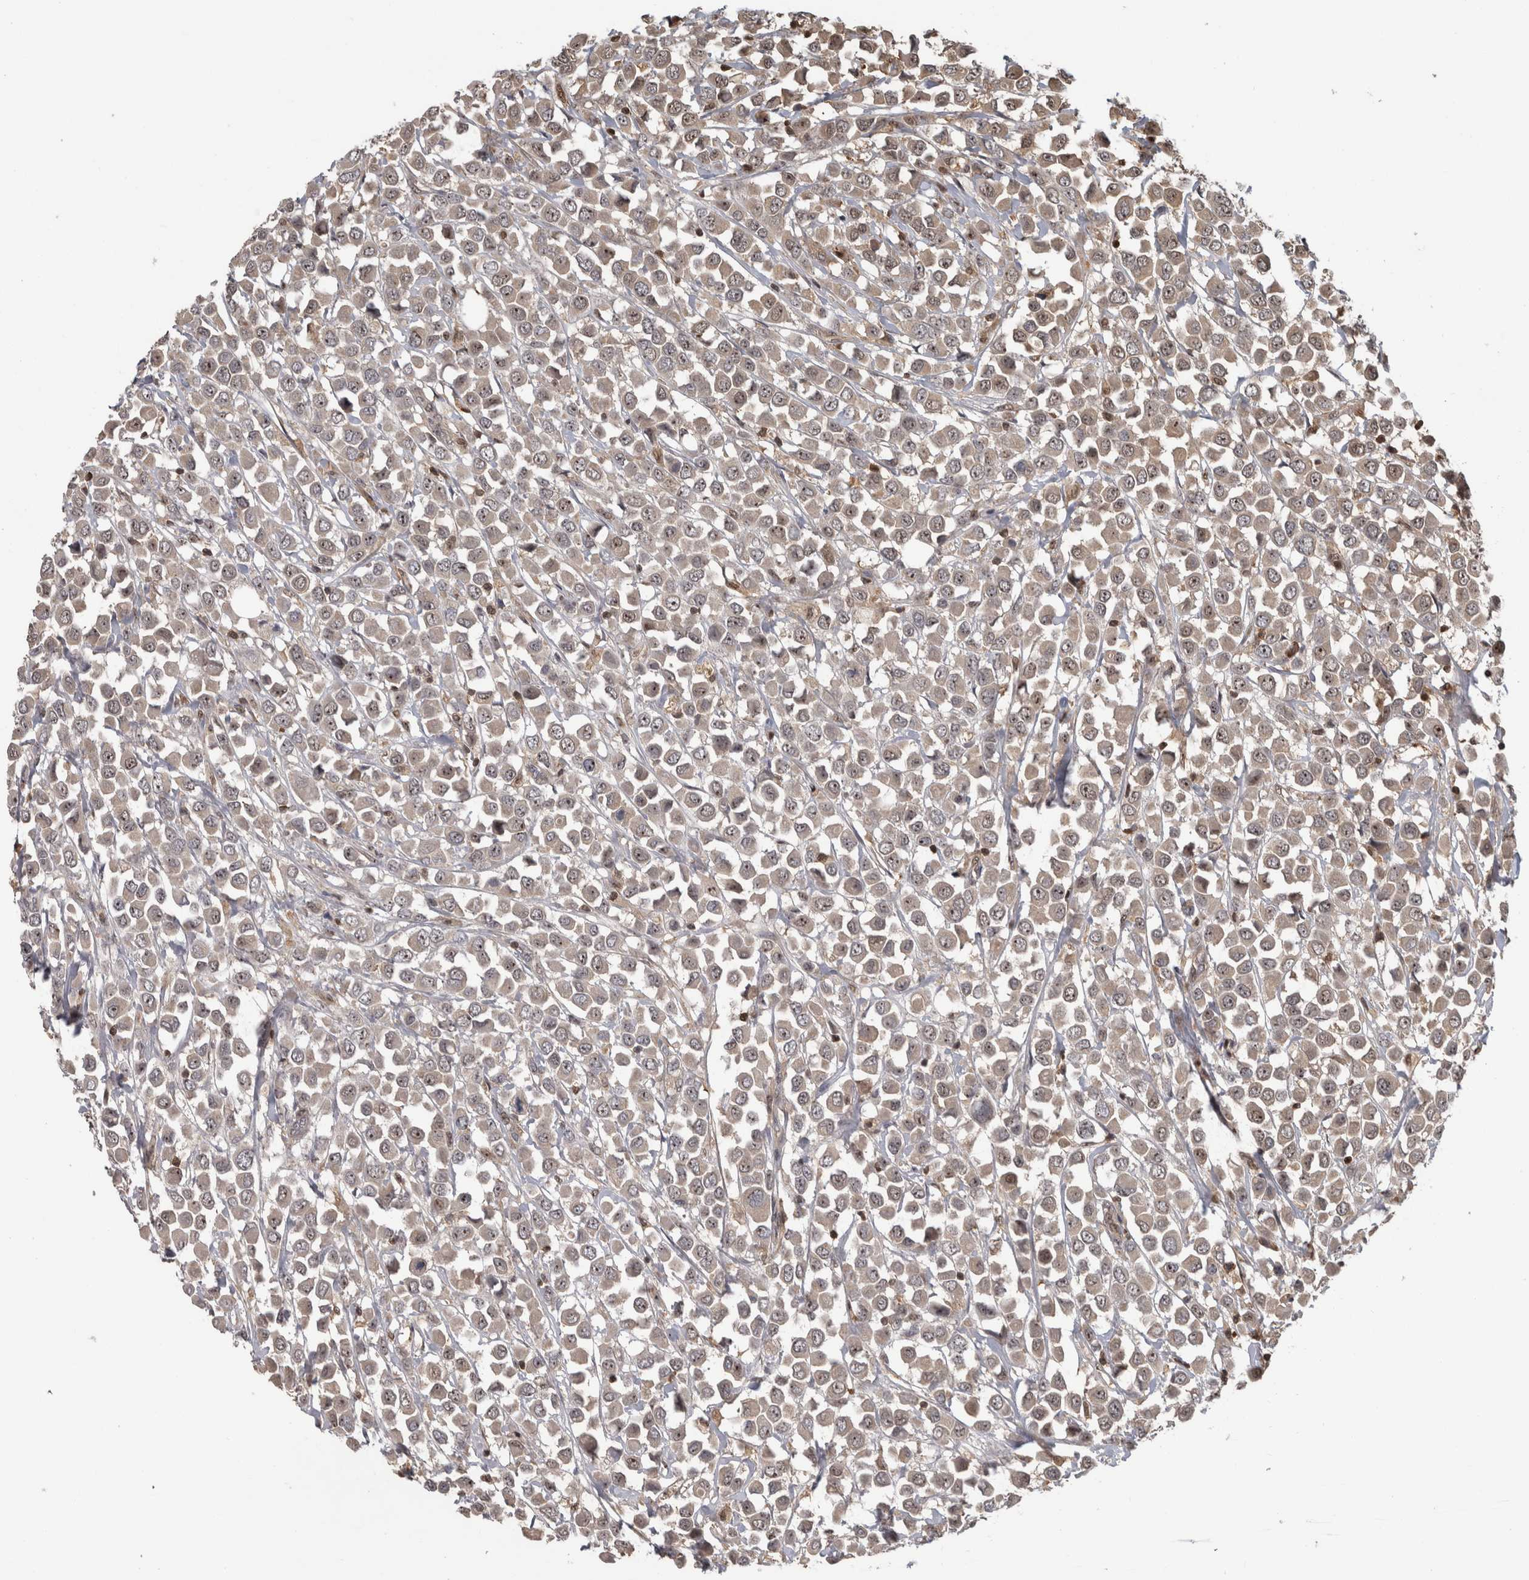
{"staining": {"intensity": "weak", "quantity": ">75%", "location": "cytoplasmic/membranous,nuclear"}, "tissue": "breast cancer", "cell_type": "Tumor cells", "image_type": "cancer", "snomed": [{"axis": "morphology", "description": "Duct carcinoma"}, {"axis": "topography", "description": "Breast"}], "caption": "IHC (DAB) staining of breast intraductal carcinoma exhibits weak cytoplasmic/membranous and nuclear protein positivity in approximately >75% of tumor cells. The staining is performed using DAB brown chromogen to label protein expression. The nuclei are counter-stained blue using hematoxylin.", "gene": "TDRD7", "patient": {"sex": "female", "age": 61}}